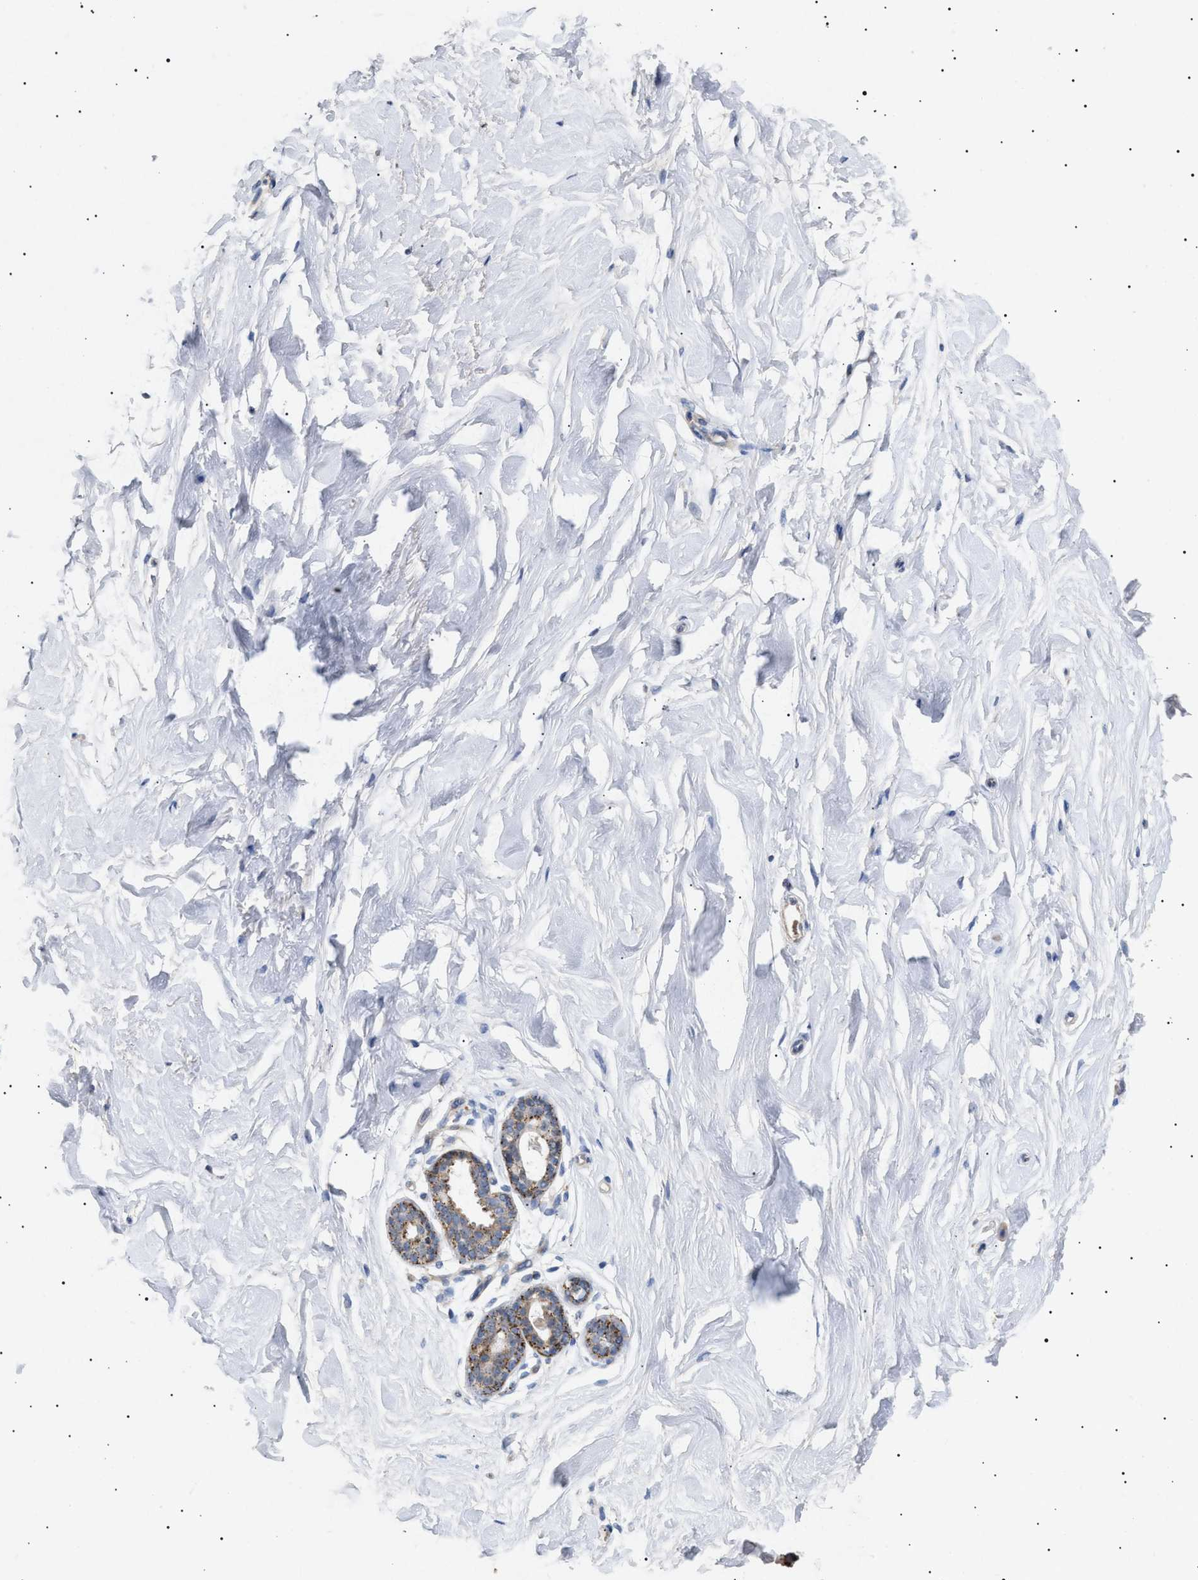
{"staining": {"intensity": "negative", "quantity": "none", "location": "none"}, "tissue": "breast", "cell_type": "Adipocytes", "image_type": "normal", "snomed": [{"axis": "morphology", "description": "Normal tissue, NOS"}, {"axis": "topography", "description": "Breast"}], "caption": "A photomicrograph of breast stained for a protein shows no brown staining in adipocytes. (DAB immunohistochemistry (IHC) with hematoxylin counter stain).", "gene": "SIRT5", "patient": {"sex": "female", "age": 22}}